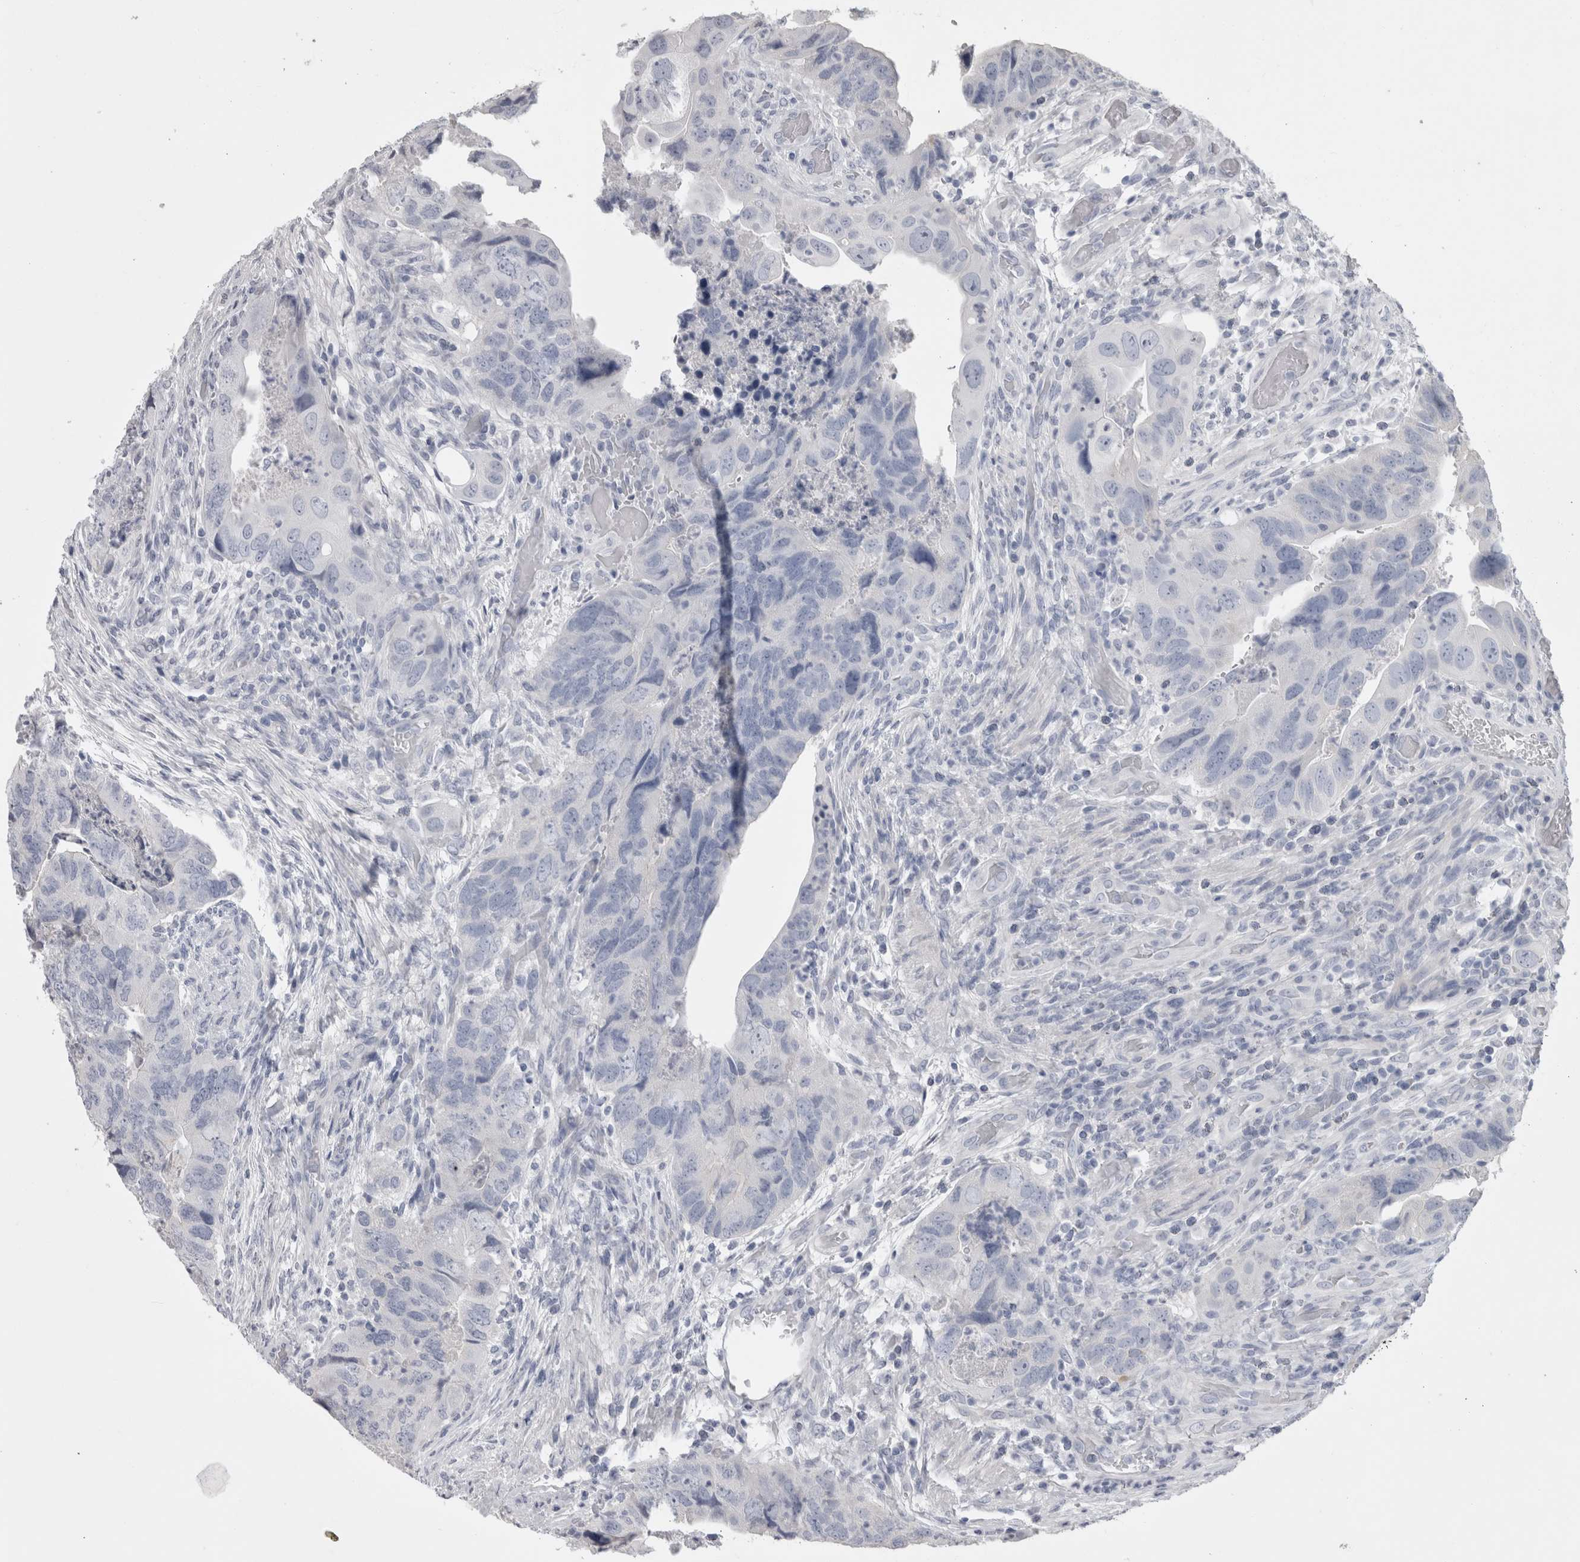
{"staining": {"intensity": "negative", "quantity": "none", "location": "none"}, "tissue": "colorectal cancer", "cell_type": "Tumor cells", "image_type": "cancer", "snomed": [{"axis": "morphology", "description": "Adenocarcinoma, NOS"}, {"axis": "topography", "description": "Rectum"}], "caption": "This is an immunohistochemistry (IHC) image of human adenocarcinoma (colorectal). There is no staining in tumor cells.", "gene": "ADAM2", "patient": {"sex": "male", "age": 63}}